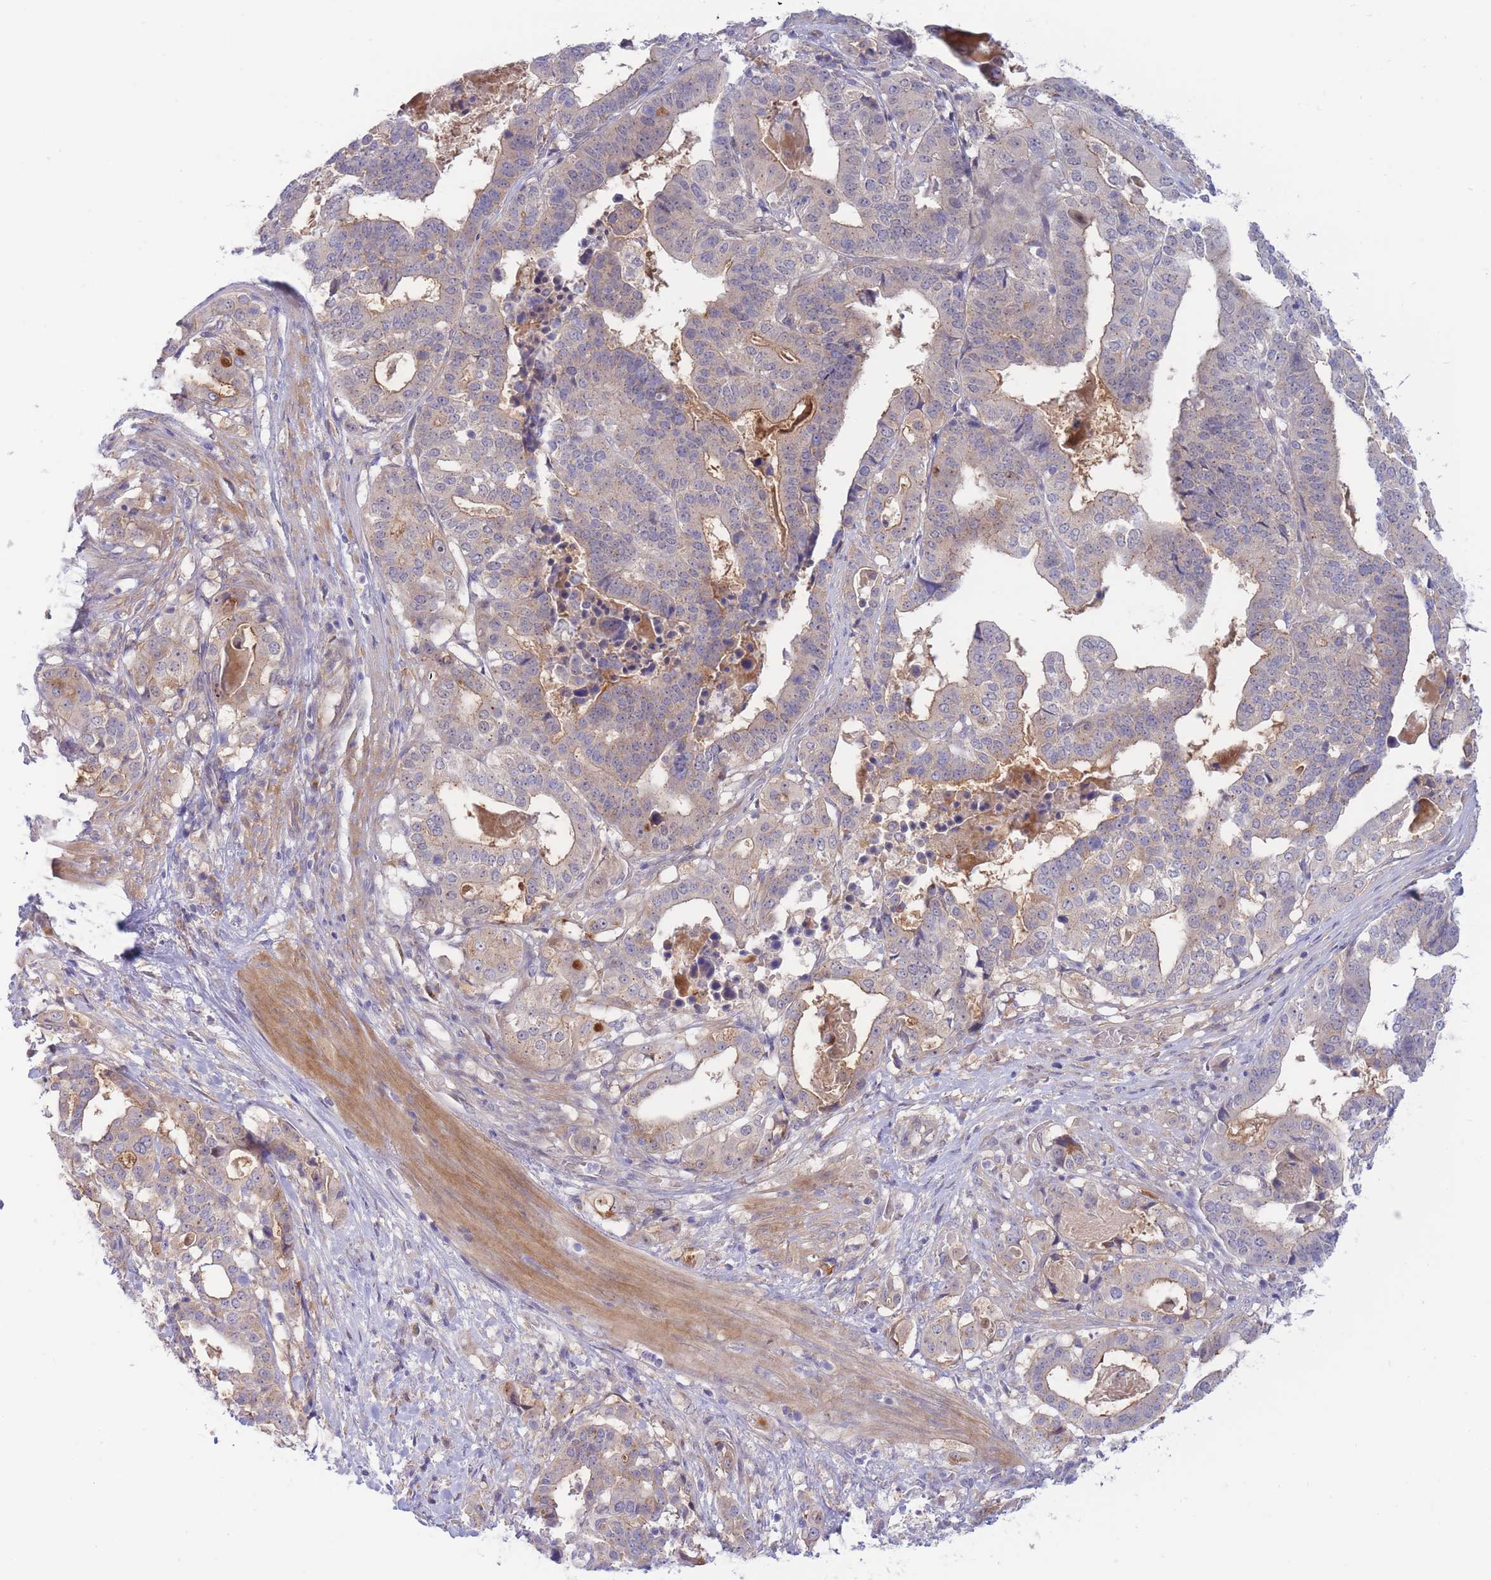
{"staining": {"intensity": "negative", "quantity": "none", "location": "none"}, "tissue": "stomach cancer", "cell_type": "Tumor cells", "image_type": "cancer", "snomed": [{"axis": "morphology", "description": "Adenocarcinoma, NOS"}, {"axis": "topography", "description": "Stomach"}], "caption": "Photomicrograph shows no protein expression in tumor cells of stomach cancer (adenocarcinoma) tissue.", "gene": "APOL4", "patient": {"sex": "male", "age": 48}}